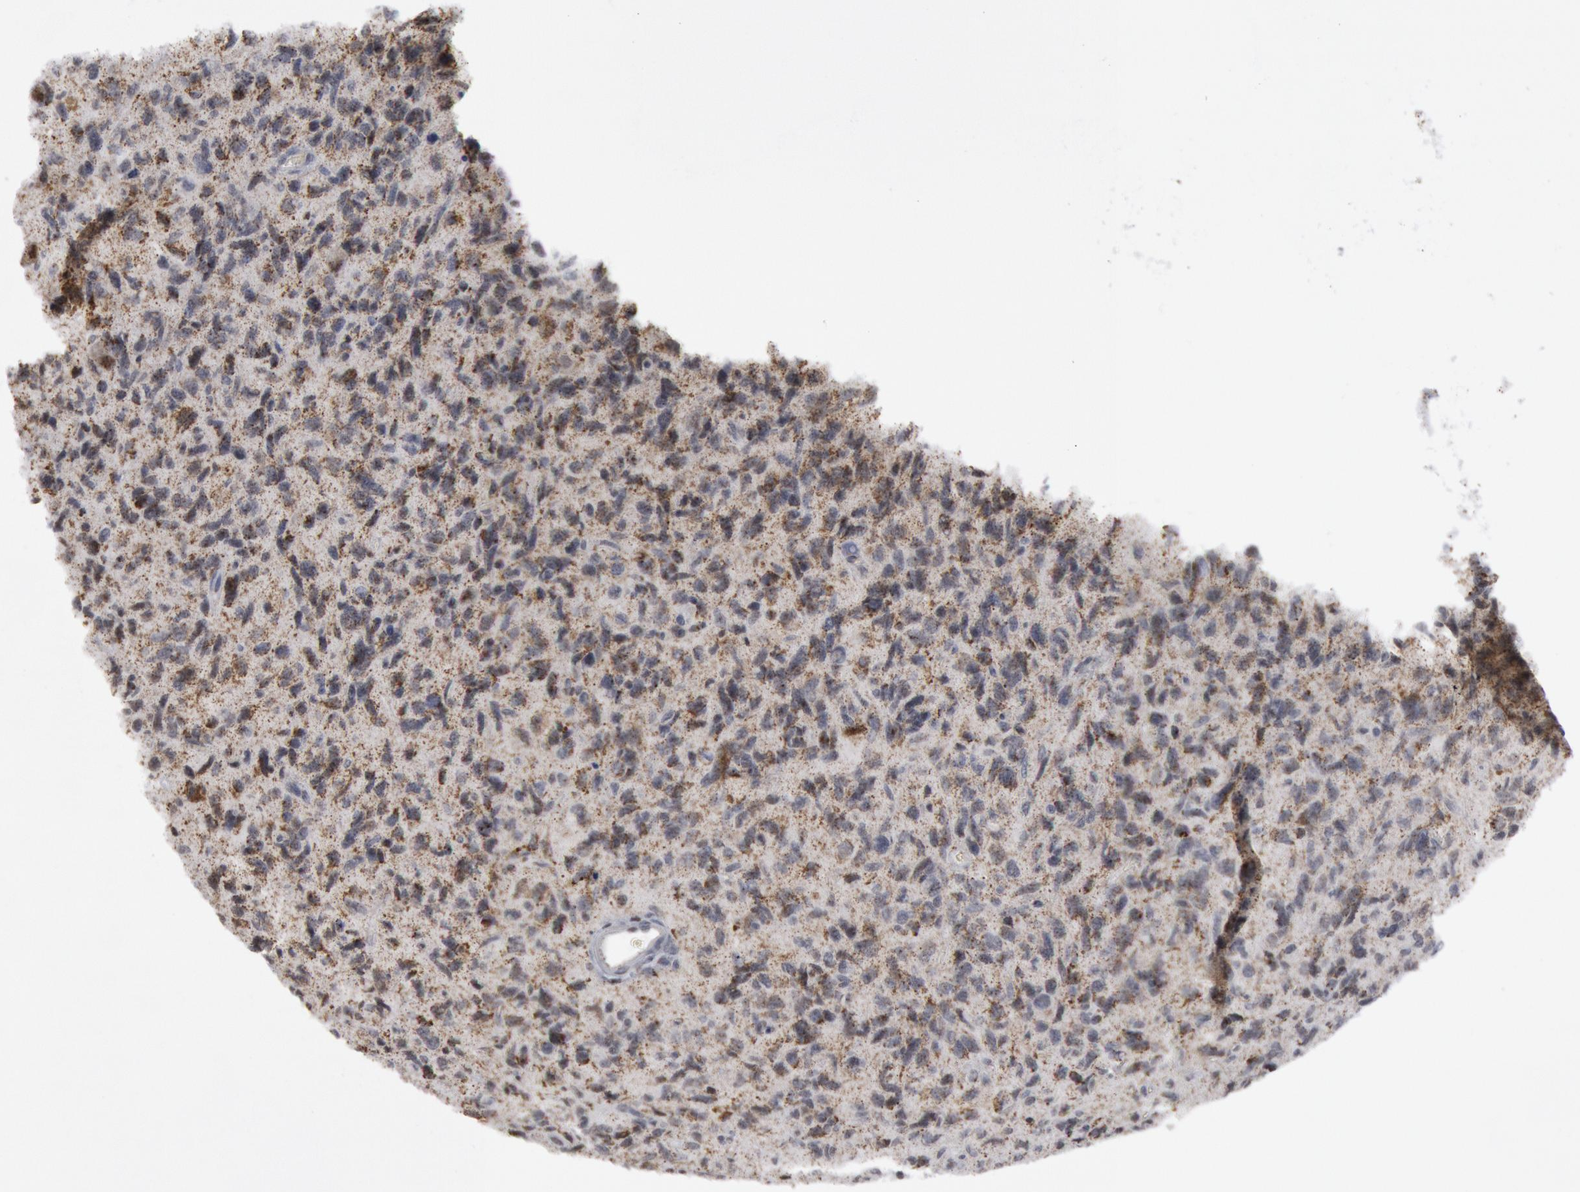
{"staining": {"intensity": "moderate", "quantity": "<25%", "location": "cytoplasmic/membranous"}, "tissue": "glioma", "cell_type": "Tumor cells", "image_type": "cancer", "snomed": [{"axis": "morphology", "description": "Glioma, malignant, High grade"}, {"axis": "topography", "description": "Brain"}], "caption": "Immunohistochemistry (DAB (3,3'-diaminobenzidine)) staining of human glioma reveals moderate cytoplasmic/membranous protein expression in about <25% of tumor cells.", "gene": "CASP9", "patient": {"sex": "female", "age": 60}}